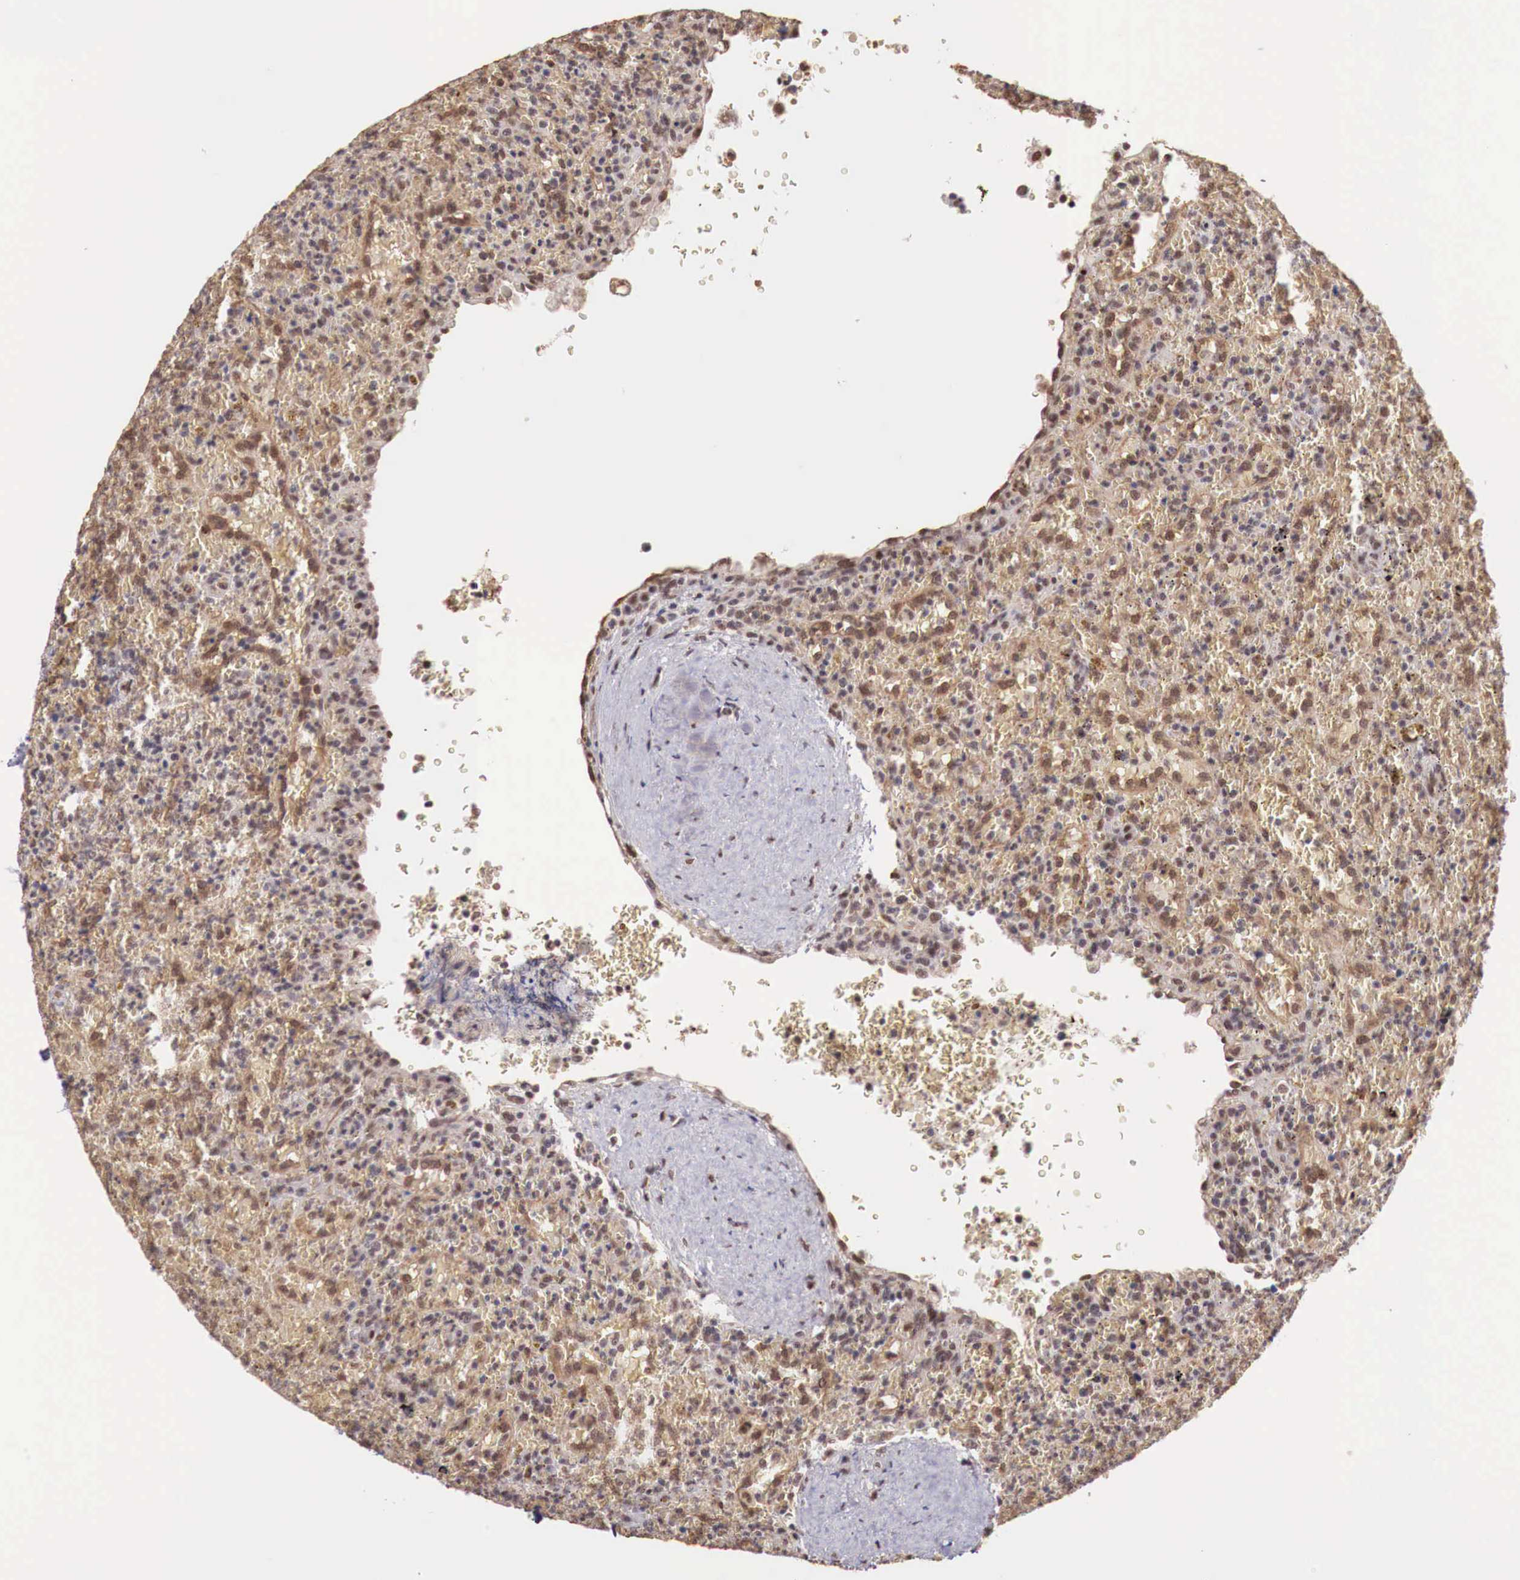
{"staining": {"intensity": "moderate", "quantity": "25%-75%", "location": "nuclear"}, "tissue": "lymphoma", "cell_type": "Tumor cells", "image_type": "cancer", "snomed": [{"axis": "morphology", "description": "Malignant lymphoma, non-Hodgkin's type, High grade"}, {"axis": "topography", "description": "Spleen"}, {"axis": "topography", "description": "Lymph node"}], "caption": "High-grade malignant lymphoma, non-Hodgkin's type was stained to show a protein in brown. There is medium levels of moderate nuclear staining in about 25%-75% of tumor cells.", "gene": "FOXP2", "patient": {"sex": "female", "age": 70}}